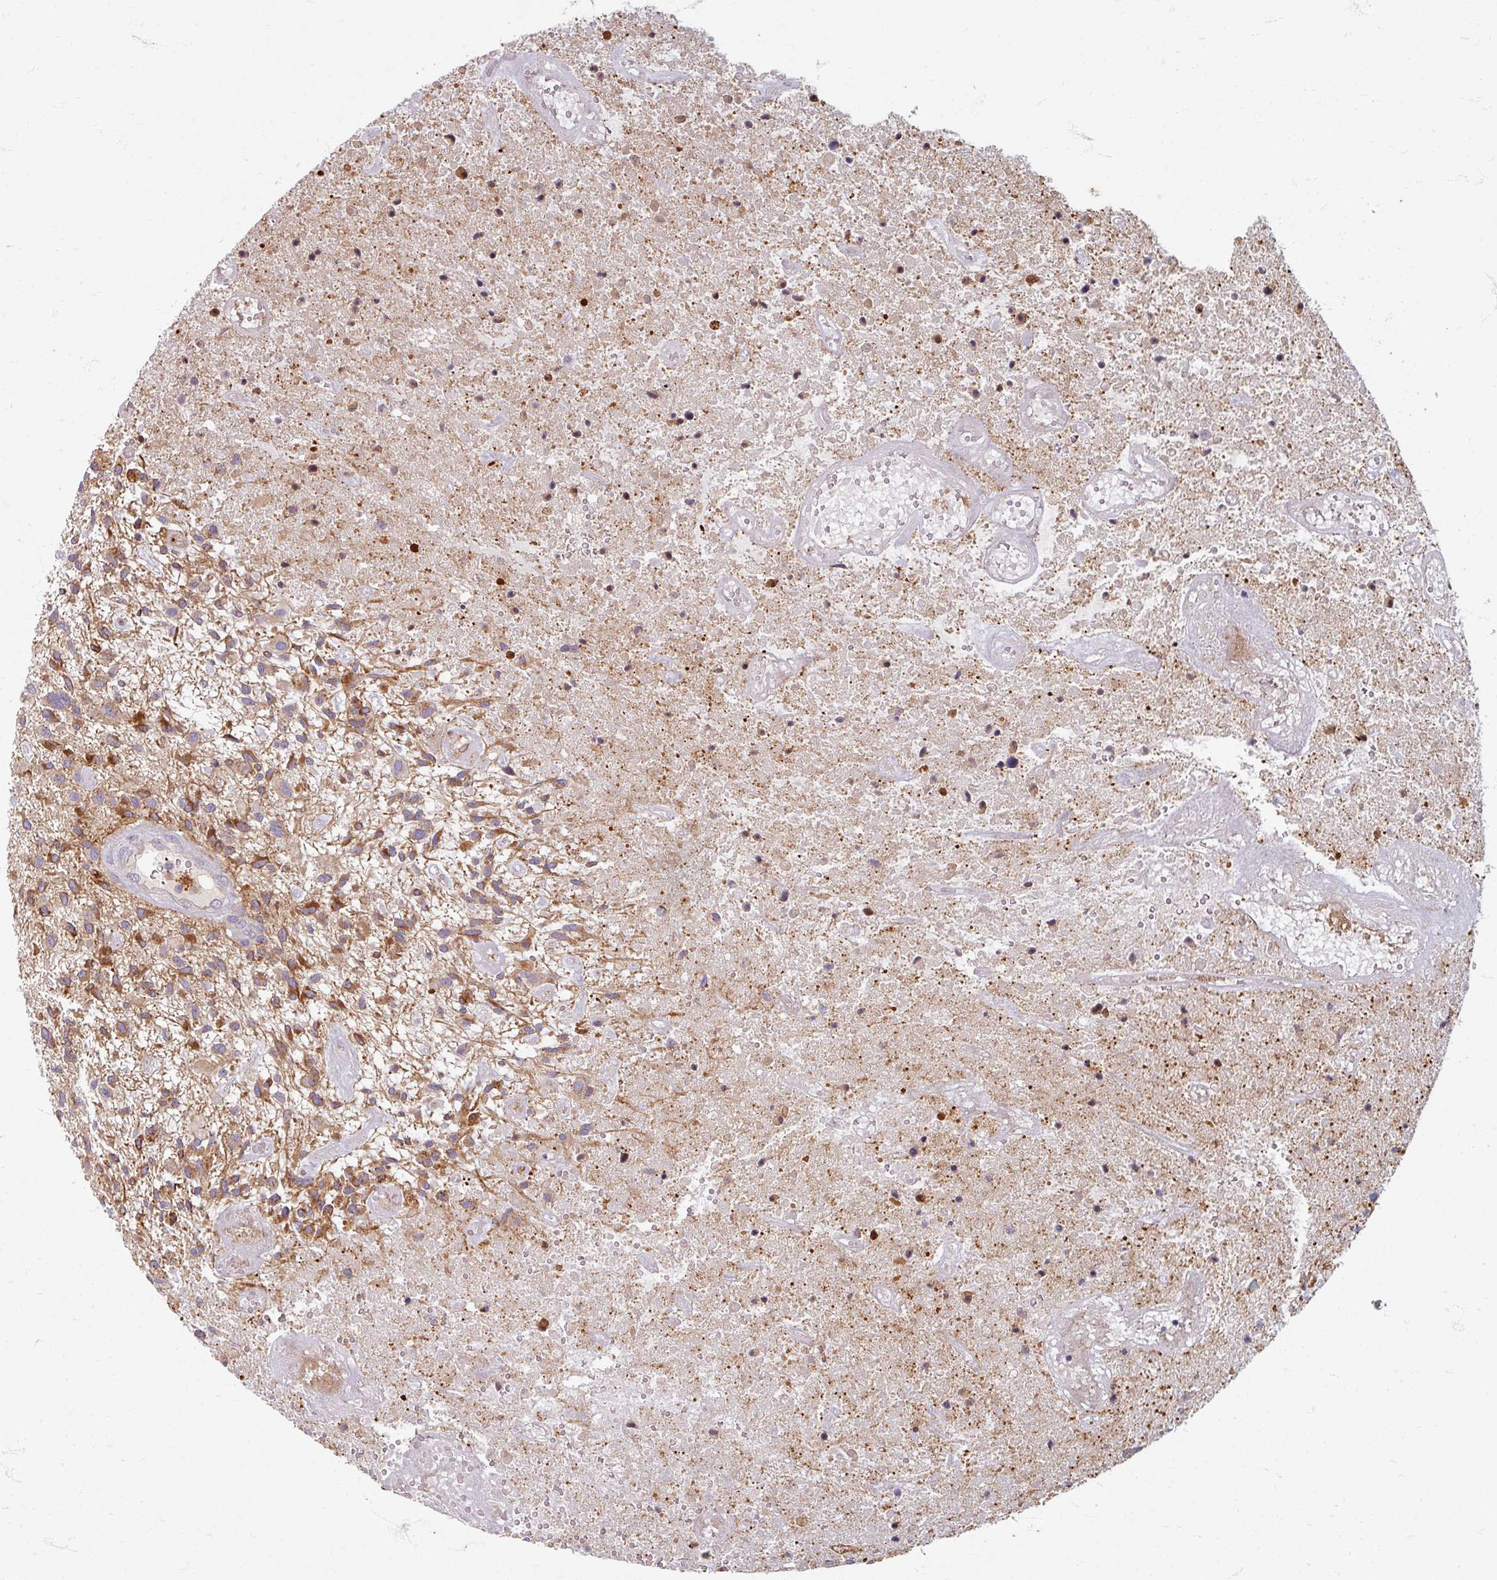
{"staining": {"intensity": "moderate", "quantity": ">75%", "location": "cytoplasmic/membranous"}, "tissue": "glioma", "cell_type": "Tumor cells", "image_type": "cancer", "snomed": [{"axis": "morphology", "description": "Glioma, malignant, High grade"}, {"axis": "topography", "description": "Brain"}], "caption": "Immunohistochemical staining of human high-grade glioma (malignant) displays moderate cytoplasmic/membranous protein expression in about >75% of tumor cells.", "gene": "GABARAPL1", "patient": {"sex": "male", "age": 47}}